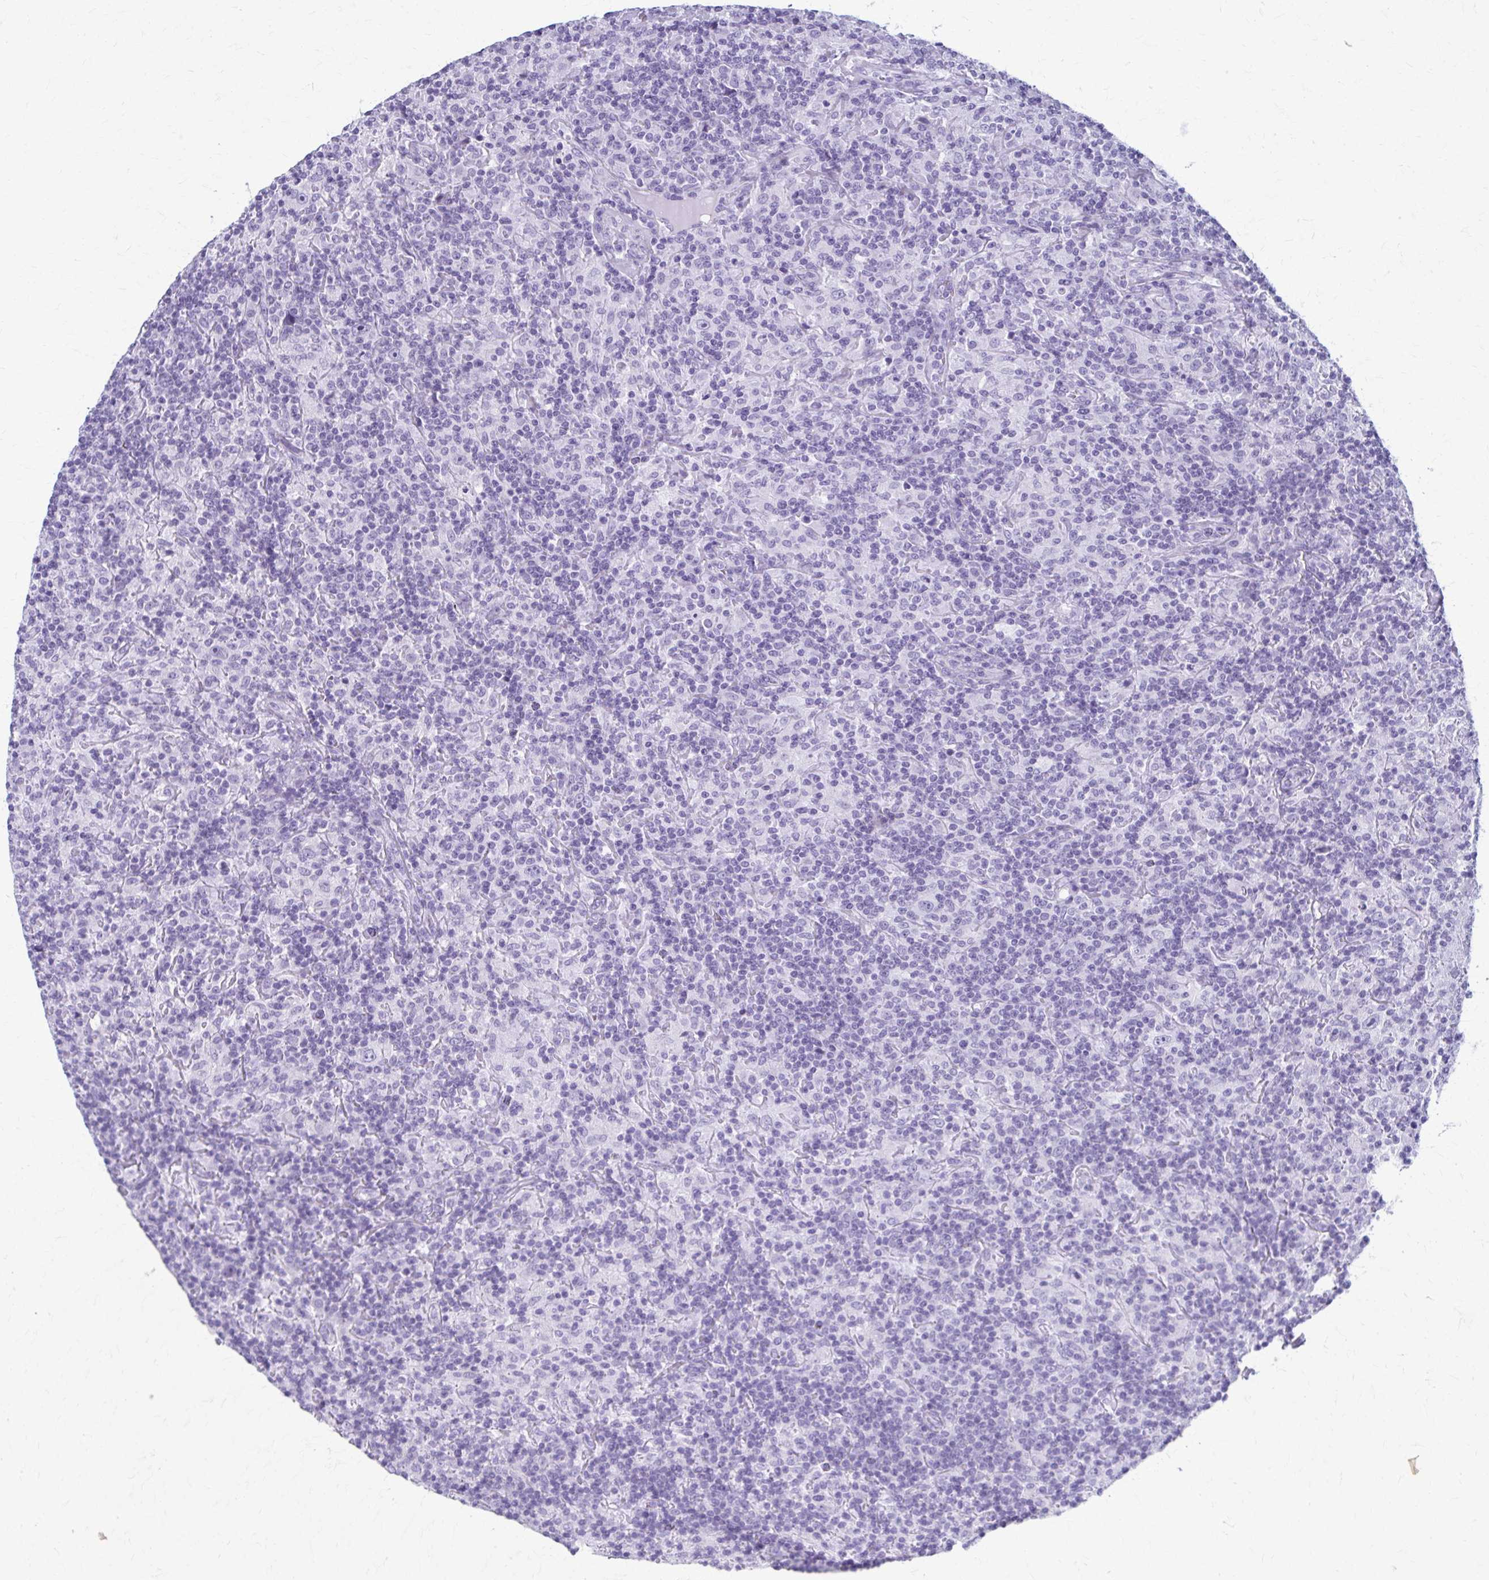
{"staining": {"intensity": "negative", "quantity": "none", "location": "none"}, "tissue": "lymphoma", "cell_type": "Tumor cells", "image_type": "cancer", "snomed": [{"axis": "morphology", "description": "Hodgkin's disease, NOS"}, {"axis": "topography", "description": "Lymph node"}], "caption": "The photomicrograph demonstrates no staining of tumor cells in Hodgkin's disease.", "gene": "CELF5", "patient": {"sex": "male", "age": 70}}